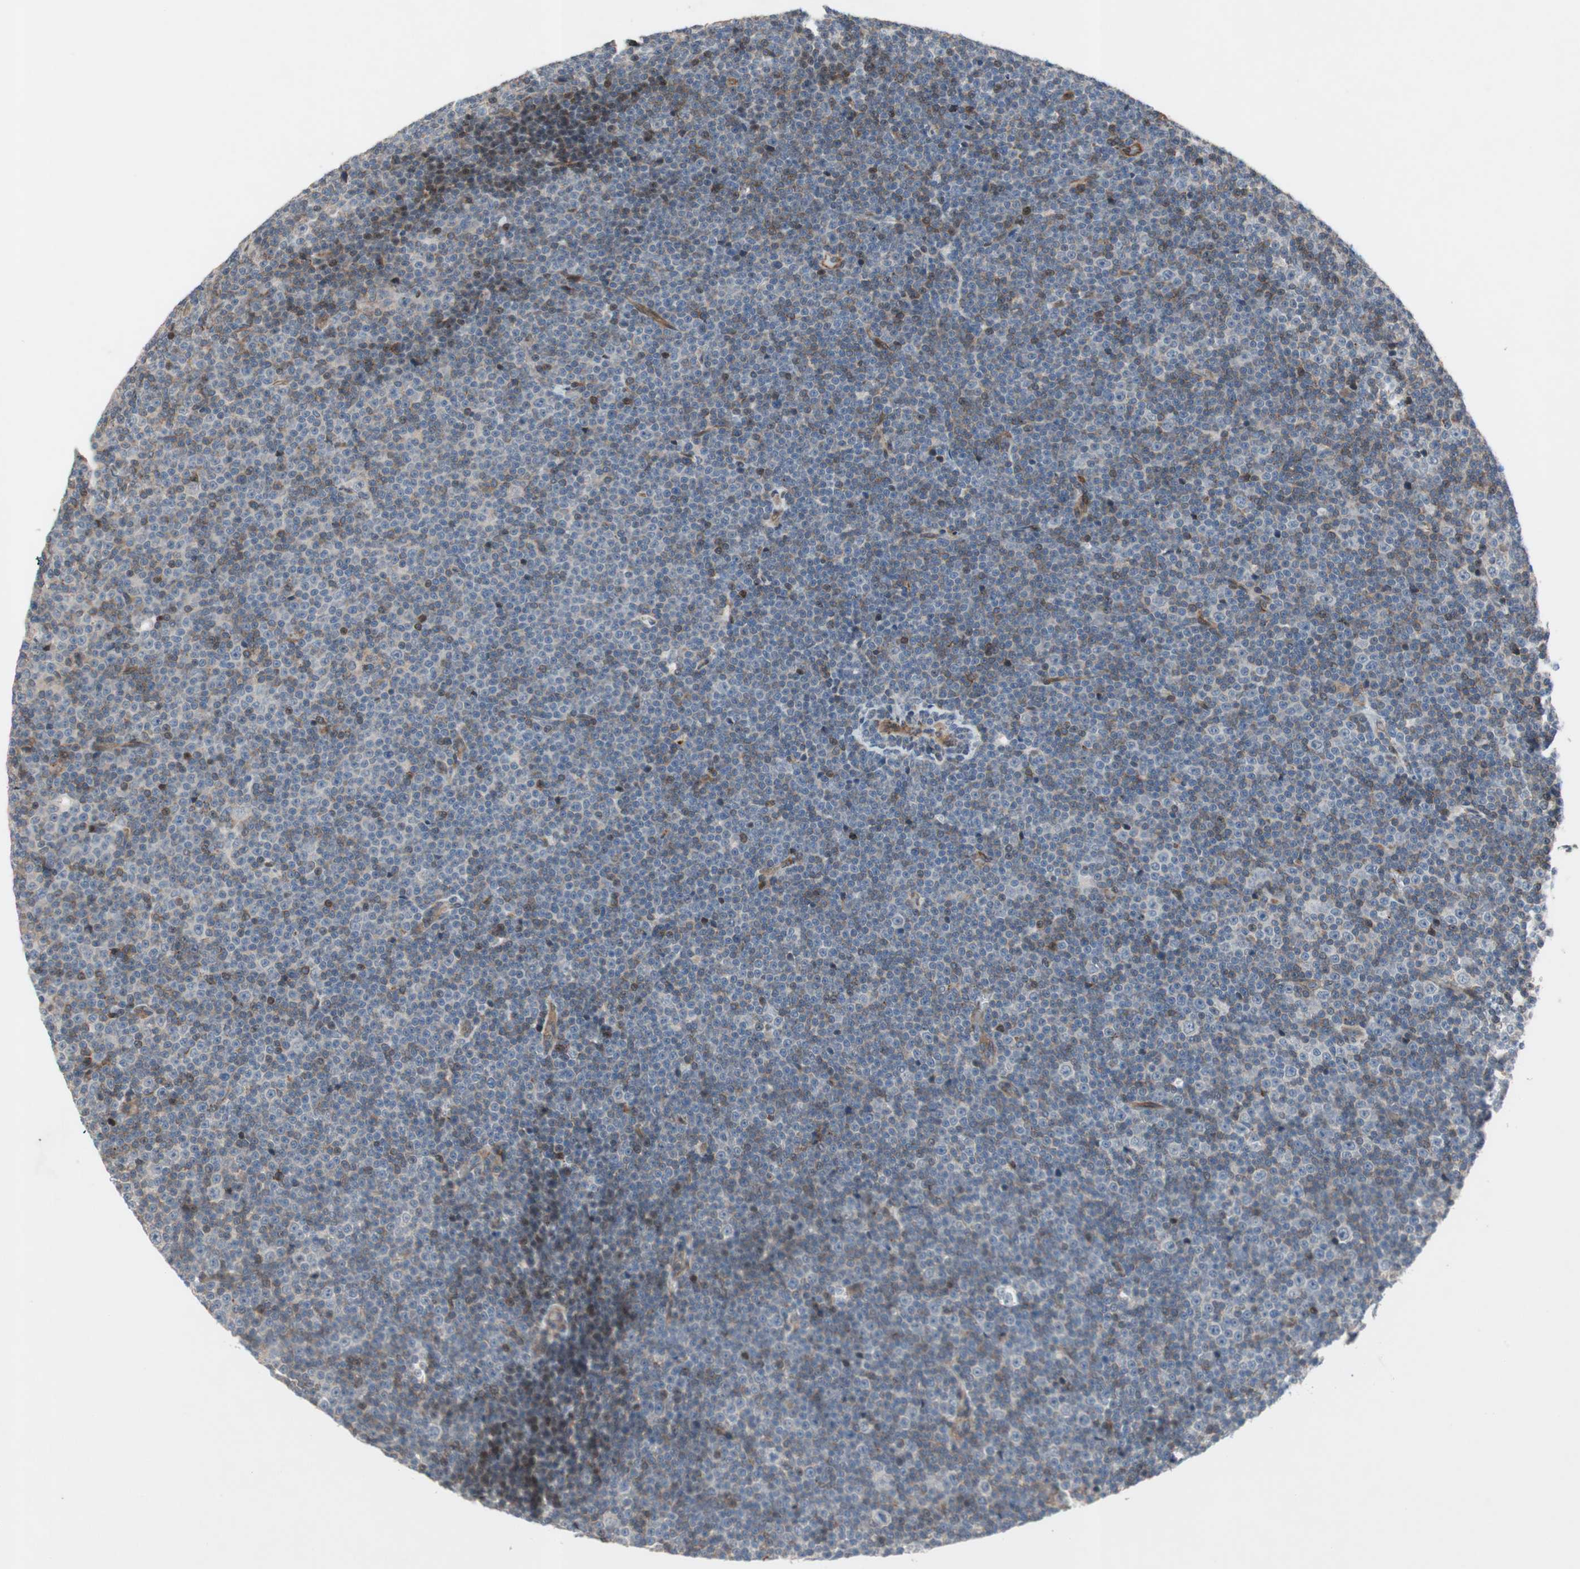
{"staining": {"intensity": "moderate", "quantity": "<25%", "location": "cytoplasmic/membranous"}, "tissue": "lymphoma", "cell_type": "Tumor cells", "image_type": "cancer", "snomed": [{"axis": "morphology", "description": "Malignant lymphoma, non-Hodgkin's type, Low grade"}, {"axis": "topography", "description": "Lymph node"}], "caption": "A low amount of moderate cytoplasmic/membranous expression is present in about <25% of tumor cells in lymphoma tissue.", "gene": "GRHL1", "patient": {"sex": "female", "age": 67}}